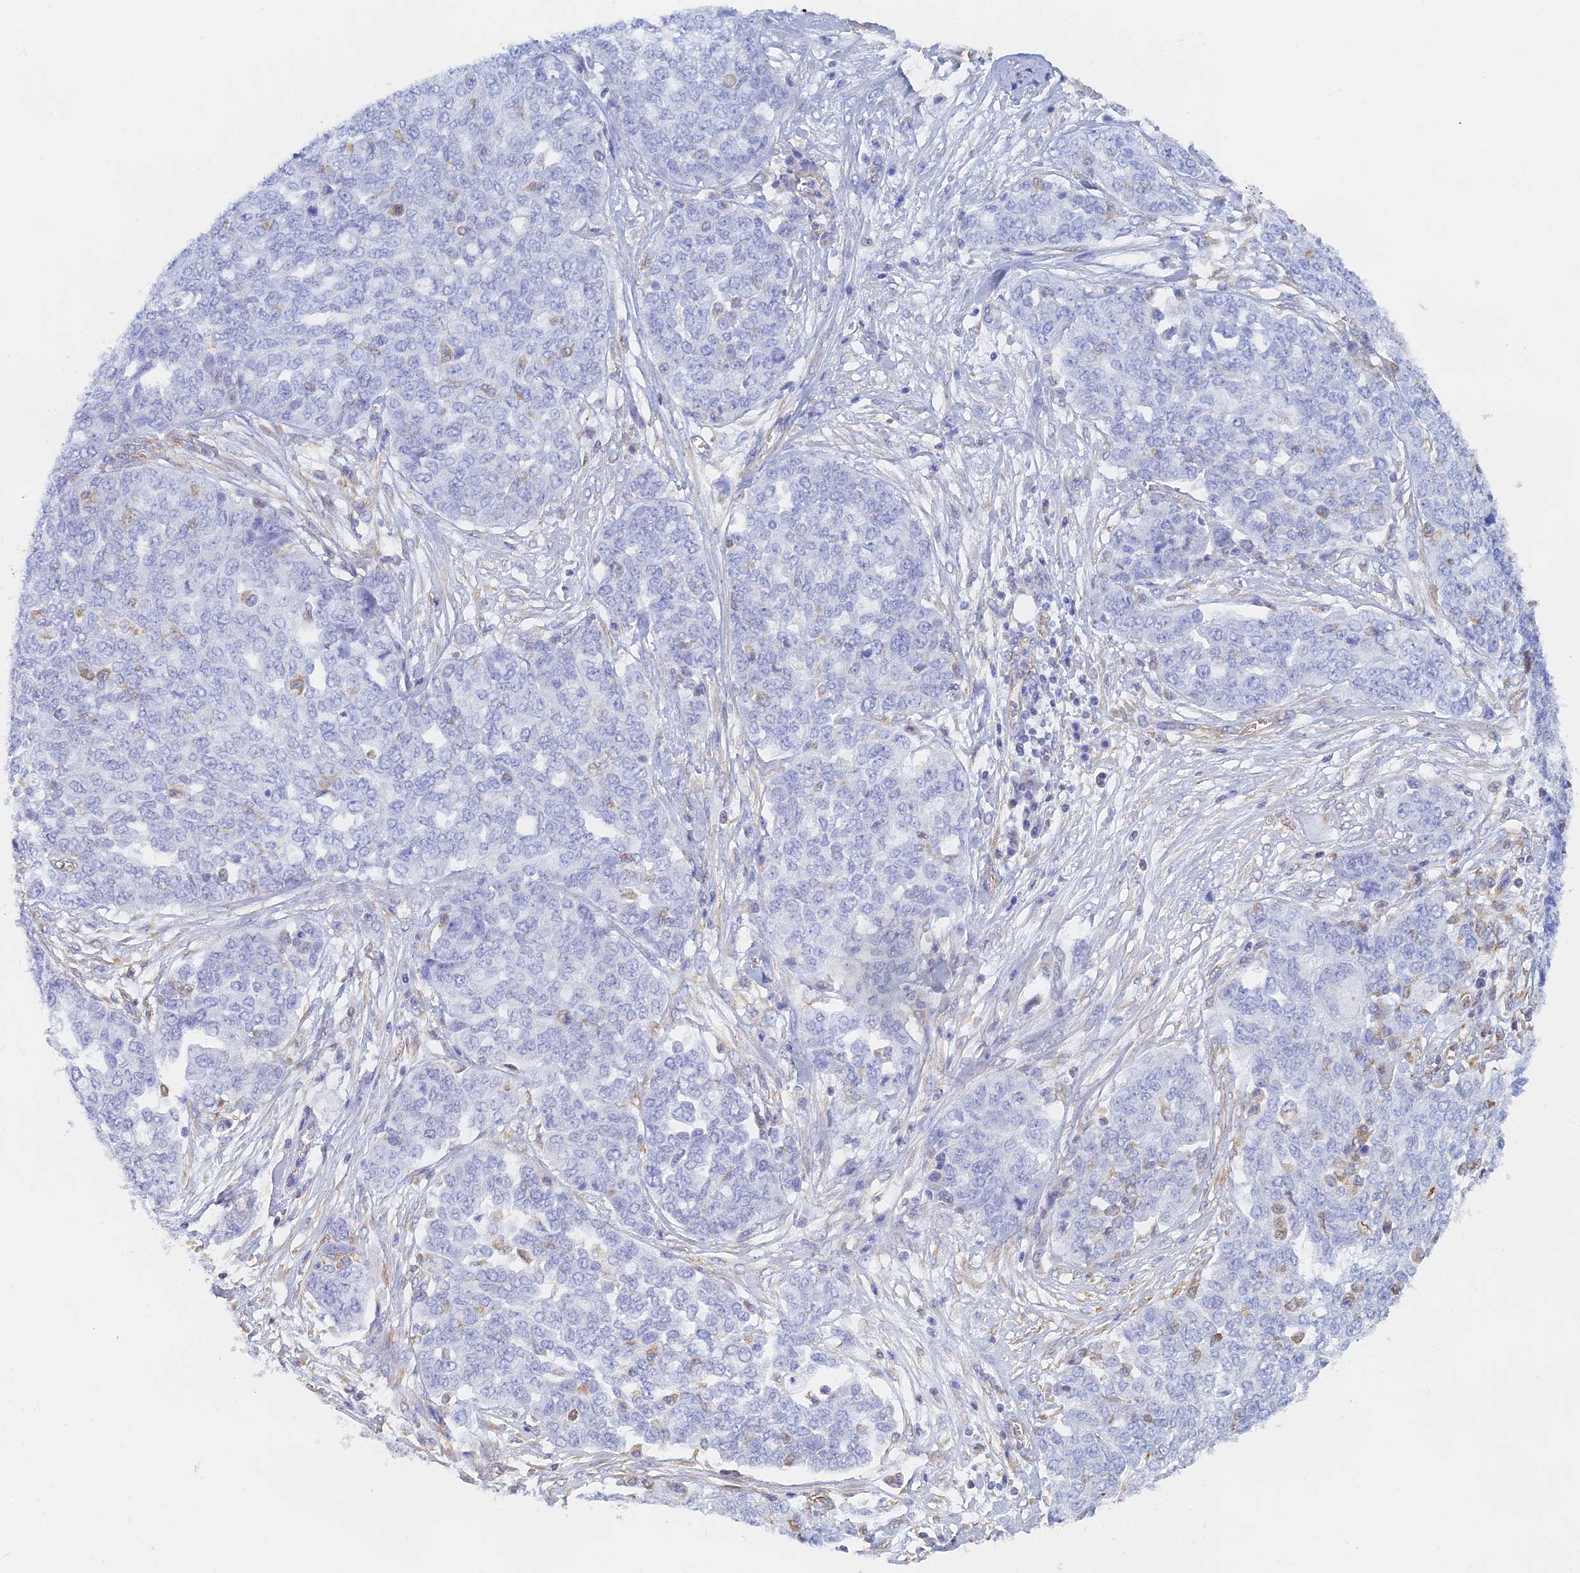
{"staining": {"intensity": "negative", "quantity": "none", "location": "none"}, "tissue": "ovarian cancer", "cell_type": "Tumor cells", "image_type": "cancer", "snomed": [{"axis": "morphology", "description": "Cystadenocarcinoma, serous, NOS"}, {"axis": "topography", "description": "Soft tissue"}, {"axis": "topography", "description": "Ovary"}], "caption": "Ovarian cancer was stained to show a protein in brown. There is no significant positivity in tumor cells.", "gene": "RMC1", "patient": {"sex": "female", "age": 57}}